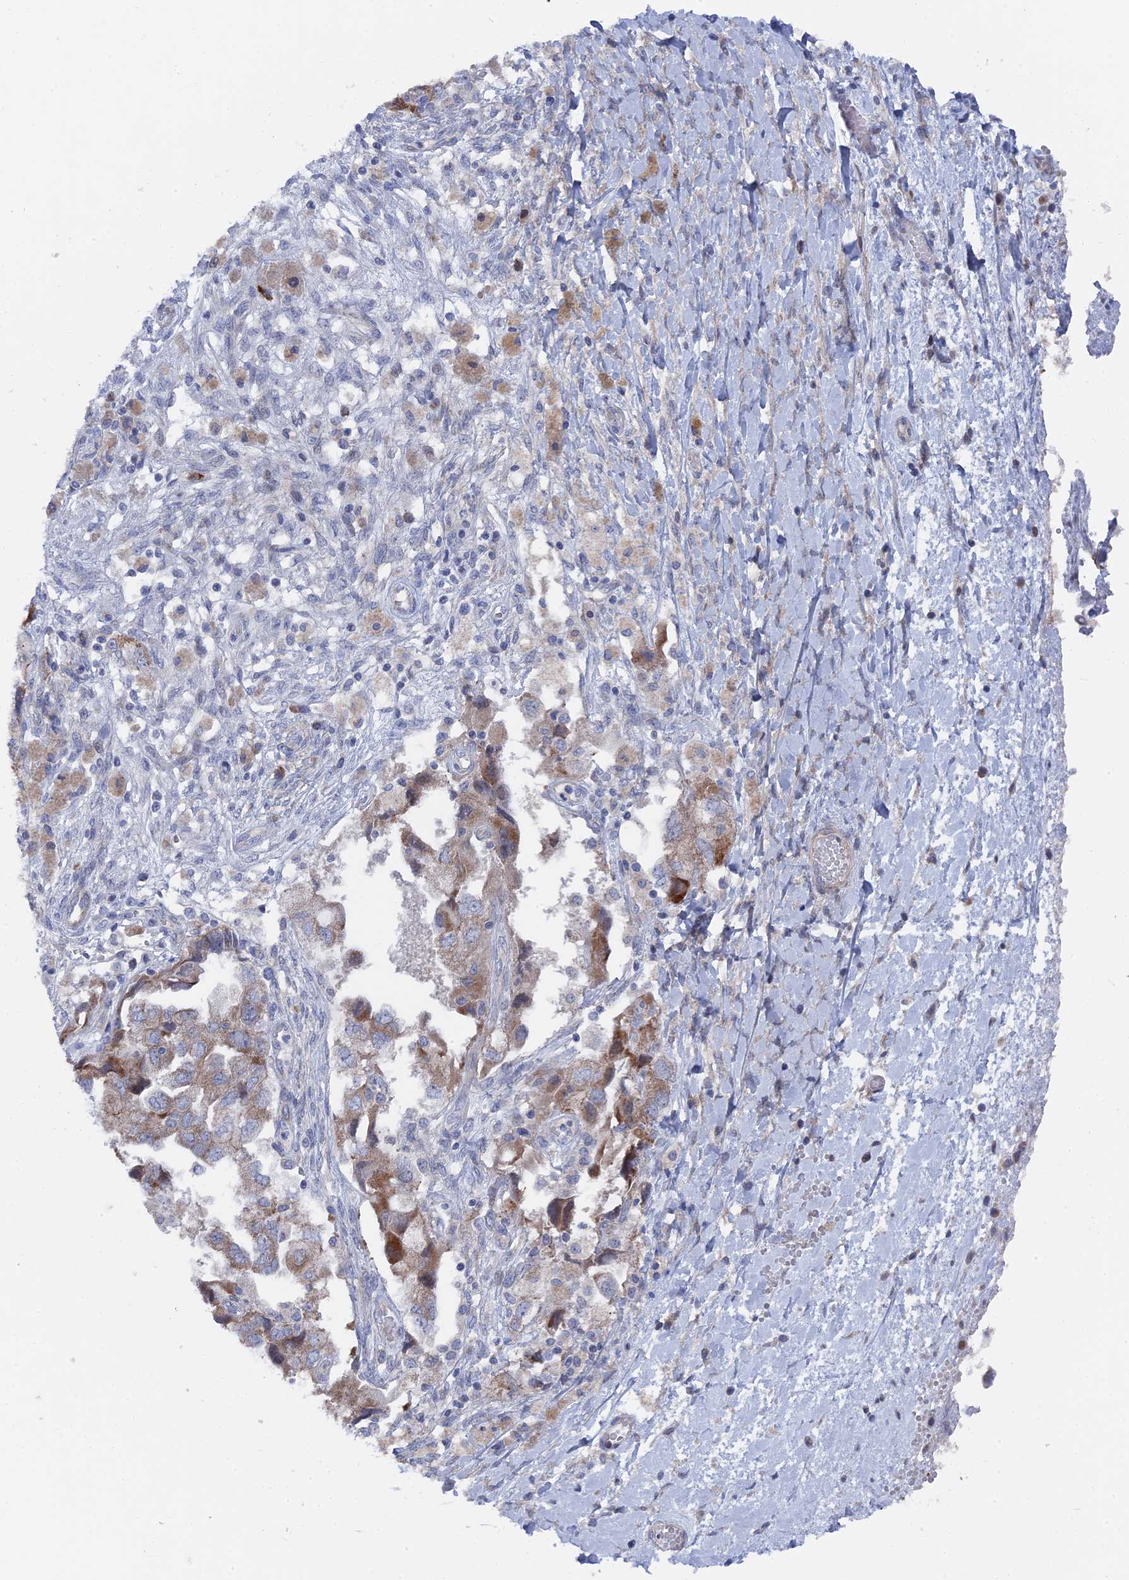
{"staining": {"intensity": "moderate", "quantity": "25%-75%", "location": "cytoplasmic/membranous"}, "tissue": "ovarian cancer", "cell_type": "Tumor cells", "image_type": "cancer", "snomed": [{"axis": "morphology", "description": "Carcinoma, NOS"}, {"axis": "morphology", "description": "Cystadenocarcinoma, serous, NOS"}, {"axis": "topography", "description": "Ovary"}], "caption": "Moderate cytoplasmic/membranous positivity for a protein is seen in approximately 25%-75% of tumor cells of ovarian cancer using immunohistochemistry (IHC).", "gene": "TMEM161A", "patient": {"sex": "female", "age": 69}}